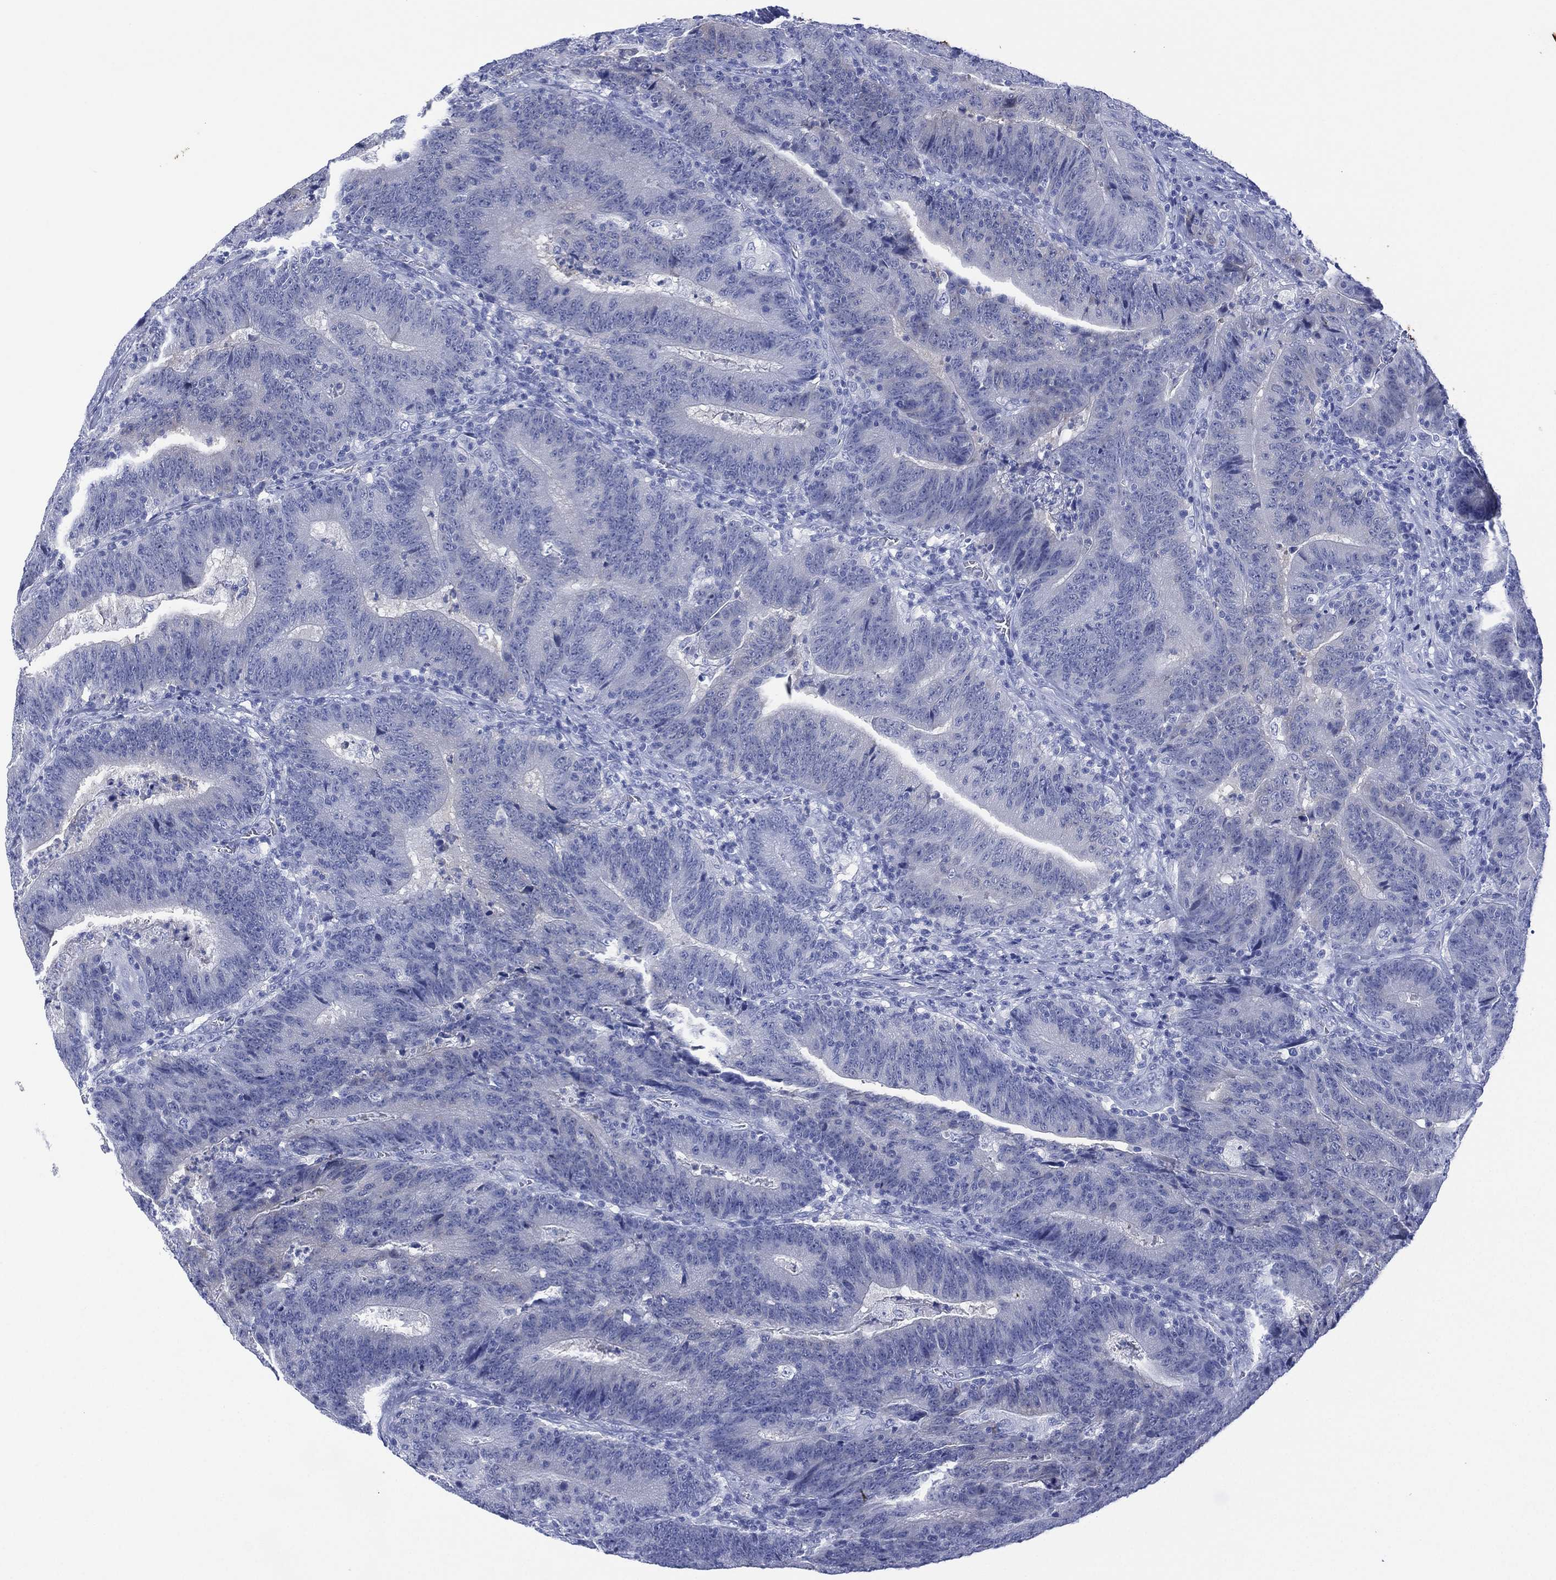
{"staining": {"intensity": "negative", "quantity": "none", "location": "none"}, "tissue": "colorectal cancer", "cell_type": "Tumor cells", "image_type": "cancer", "snomed": [{"axis": "morphology", "description": "Adenocarcinoma, NOS"}, {"axis": "topography", "description": "Colon"}], "caption": "Immunohistochemistry (IHC) histopathology image of colorectal adenocarcinoma stained for a protein (brown), which displays no expression in tumor cells.", "gene": "DSG1", "patient": {"sex": "female", "age": 75}}